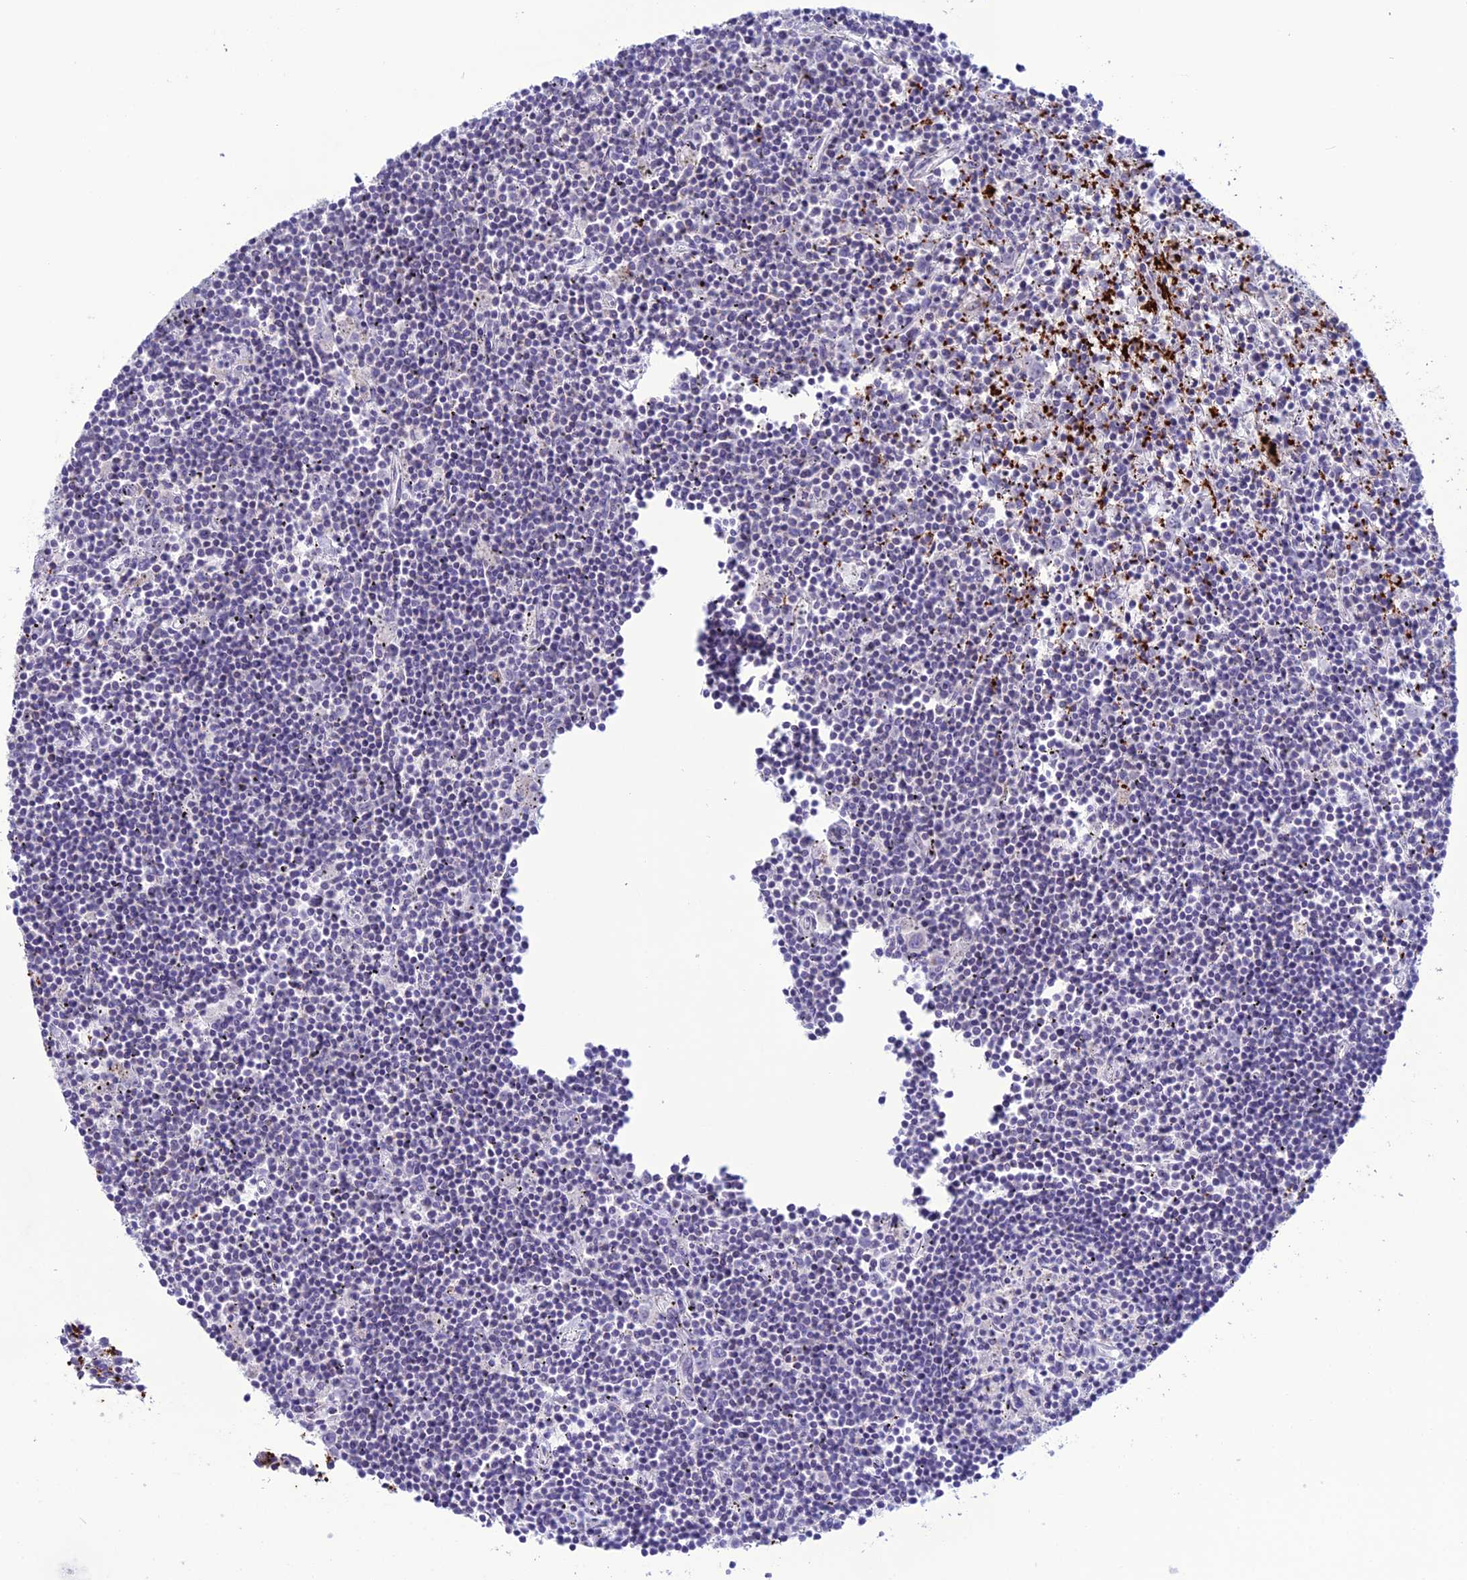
{"staining": {"intensity": "negative", "quantity": "none", "location": "none"}, "tissue": "lymphoma", "cell_type": "Tumor cells", "image_type": "cancer", "snomed": [{"axis": "morphology", "description": "Malignant lymphoma, non-Hodgkin's type, Low grade"}, {"axis": "topography", "description": "Spleen"}], "caption": "Immunohistochemical staining of human low-grade malignant lymphoma, non-Hodgkin's type reveals no significant positivity in tumor cells.", "gene": "C21orf140", "patient": {"sex": "male", "age": 76}}